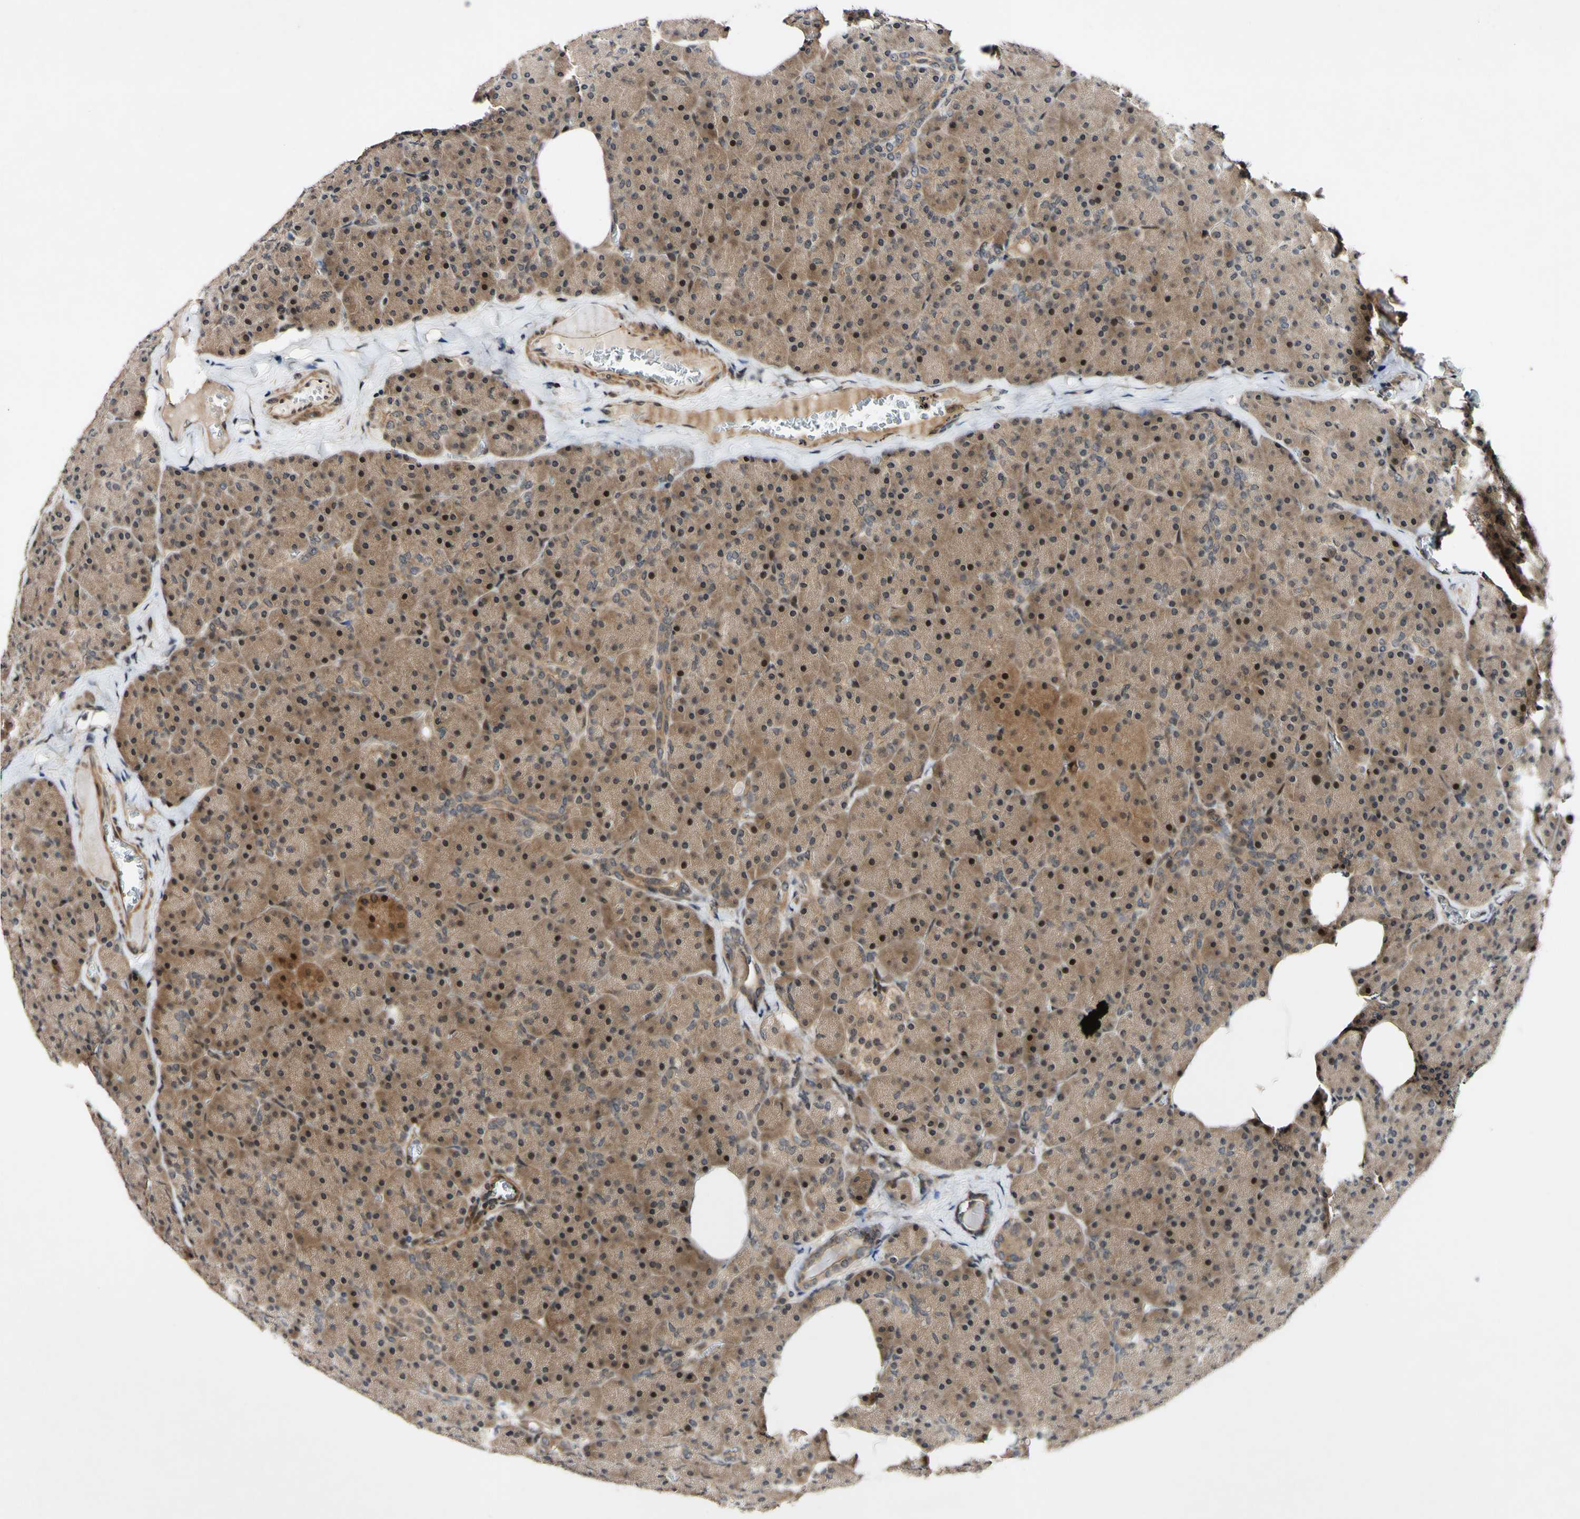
{"staining": {"intensity": "strong", "quantity": "25%-75%", "location": "cytoplasmic/membranous,nuclear"}, "tissue": "pancreas", "cell_type": "Exocrine glandular cells", "image_type": "normal", "snomed": [{"axis": "morphology", "description": "Normal tissue, NOS"}, {"axis": "topography", "description": "Pancreas"}], "caption": "Pancreas stained with IHC reveals strong cytoplasmic/membranous,nuclear staining in about 25%-75% of exocrine glandular cells. Using DAB (3,3'-diaminobenzidine) (brown) and hematoxylin (blue) stains, captured at high magnification using brightfield microscopy.", "gene": "CSNK1E", "patient": {"sex": "female", "age": 35}}